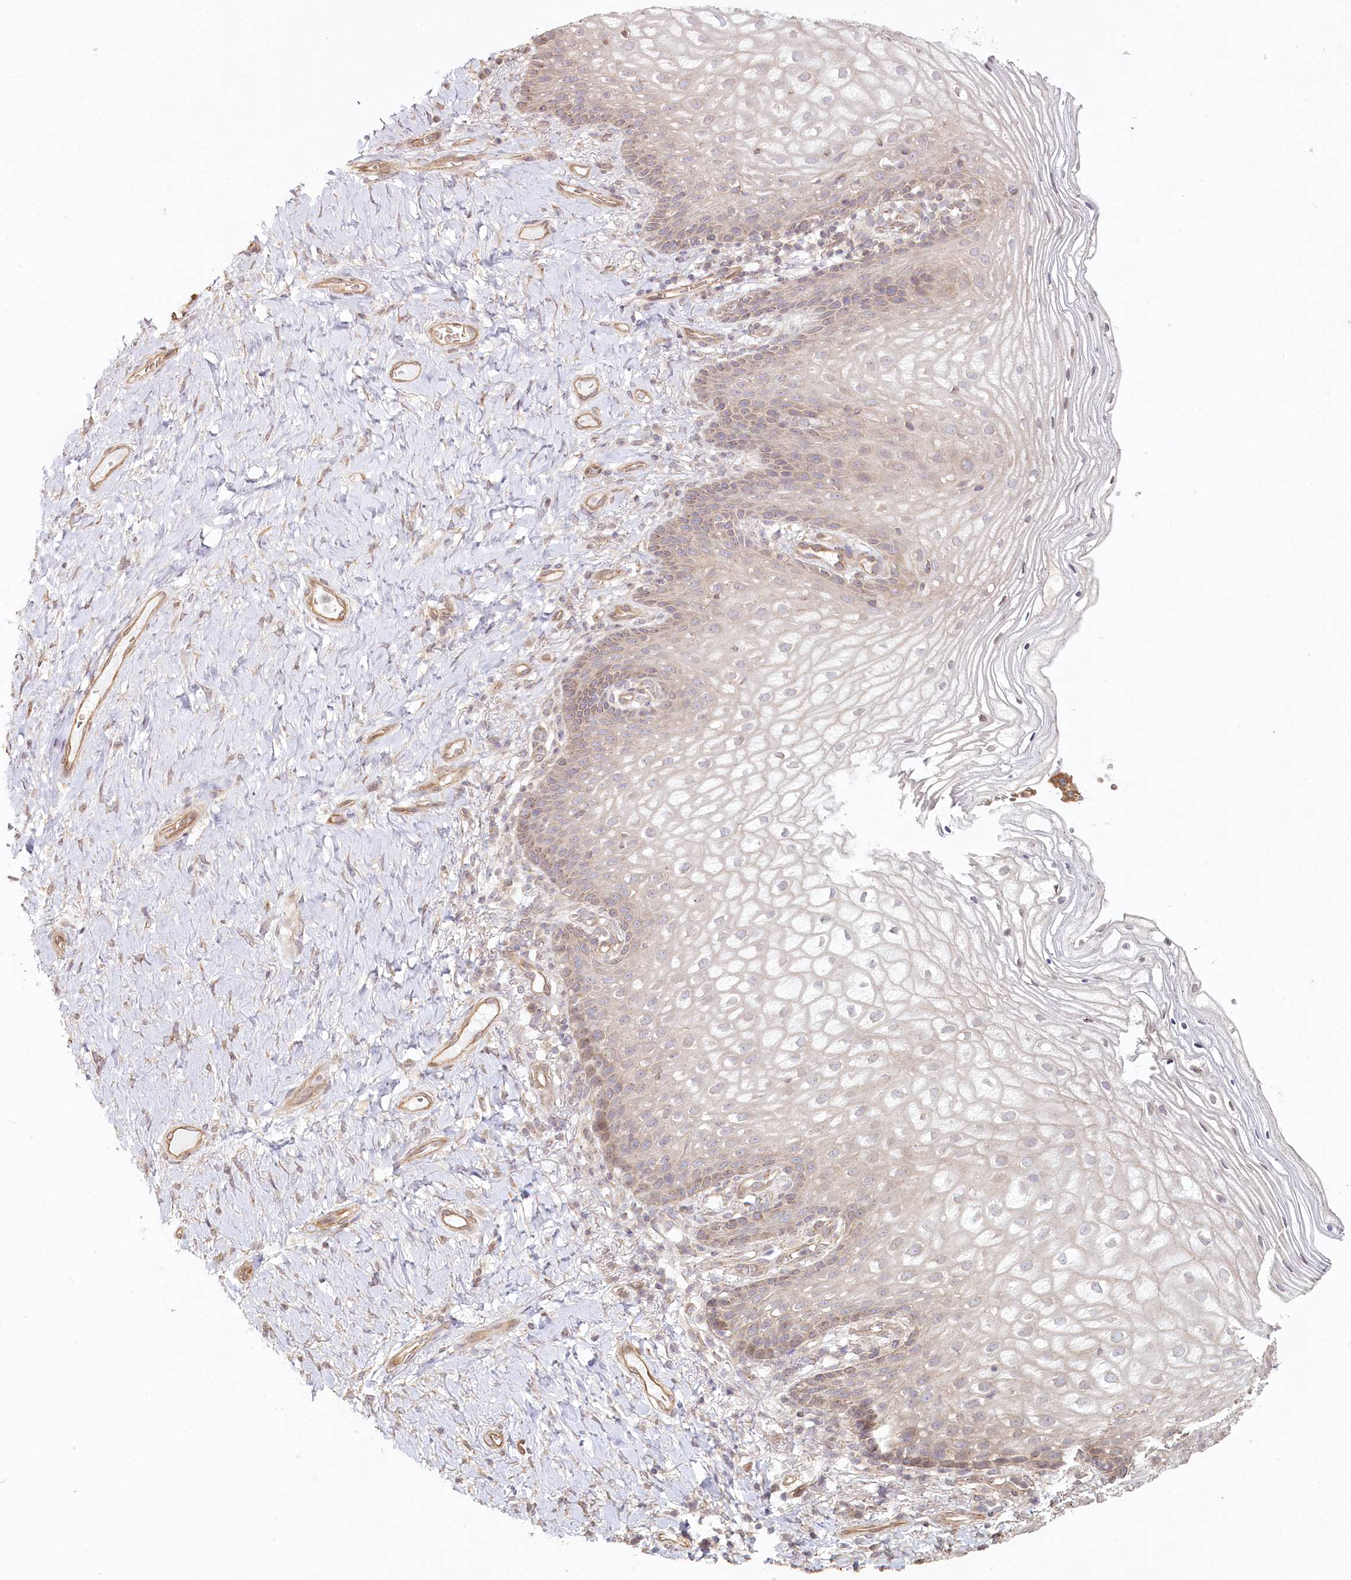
{"staining": {"intensity": "weak", "quantity": "<25%", "location": "cytoplasmic/membranous"}, "tissue": "vagina", "cell_type": "Squamous epithelial cells", "image_type": "normal", "snomed": [{"axis": "morphology", "description": "Normal tissue, NOS"}, {"axis": "topography", "description": "Vagina"}], "caption": "This image is of unremarkable vagina stained with immunohistochemistry to label a protein in brown with the nuclei are counter-stained blue. There is no expression in squamous epithelial cells.", "gene": "TCHP", "patient": {"sex": "female", "age": 60}}